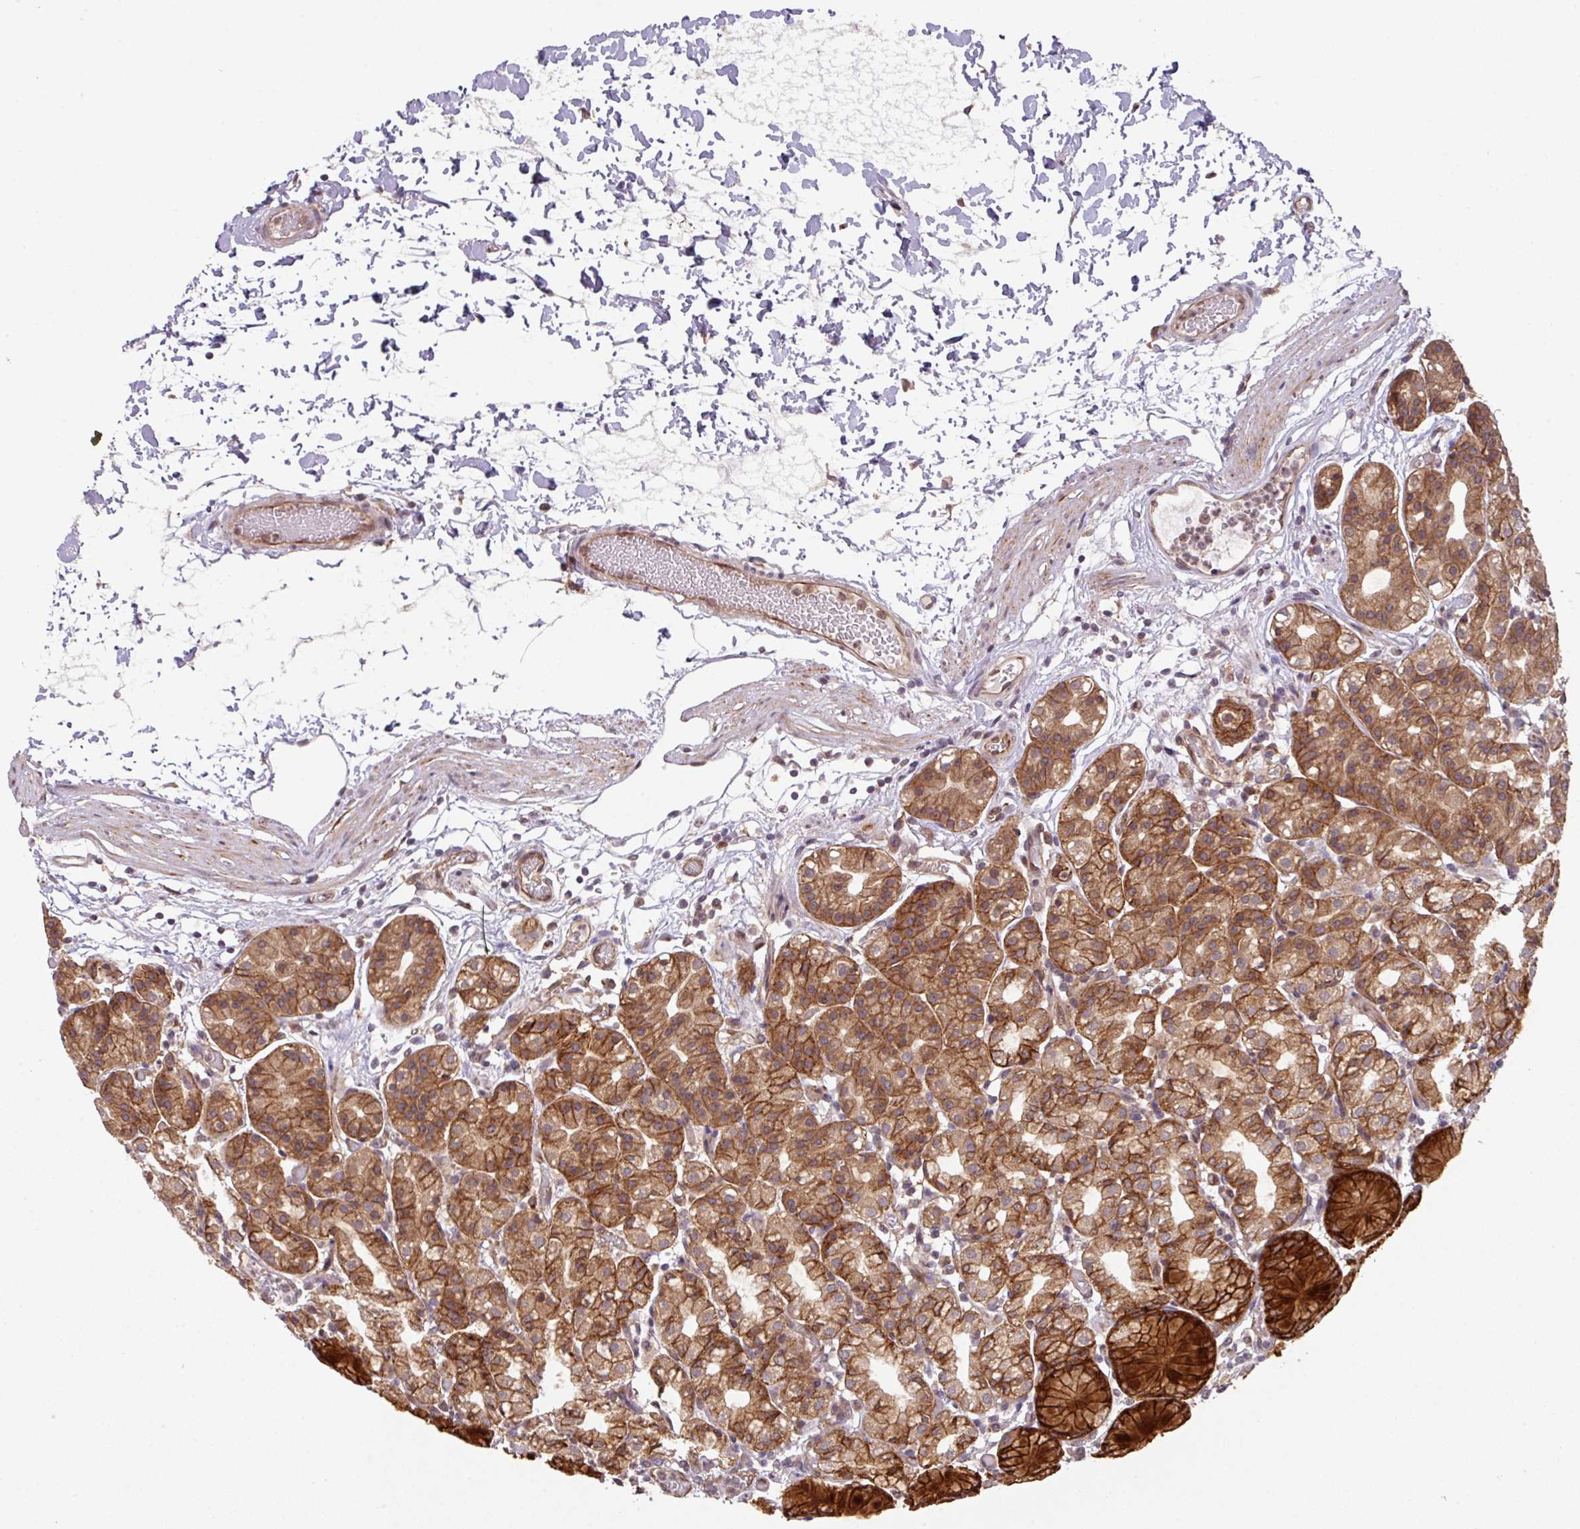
{"staining": {"intensity": "strong", "quantity": "25%-75%", "location": "cytoplasmic/membranous"}, "tissue": "stomach", "cell_type": "Glandular cells", "image_type": "normal", "snomed": [{"axis": "morphology", "description": "Normal tissue, NOS"}, {"axis": "topography", "description": "Stomach"}], "caption": "Immunohistochemical staining of benign stomach reveals high levels of strong cytoplasmic/membranous staining in approximately 25%-75% of glandular cells.", "gene": "CYFIP2", "patient": {"sex": "female", "age": 57}}